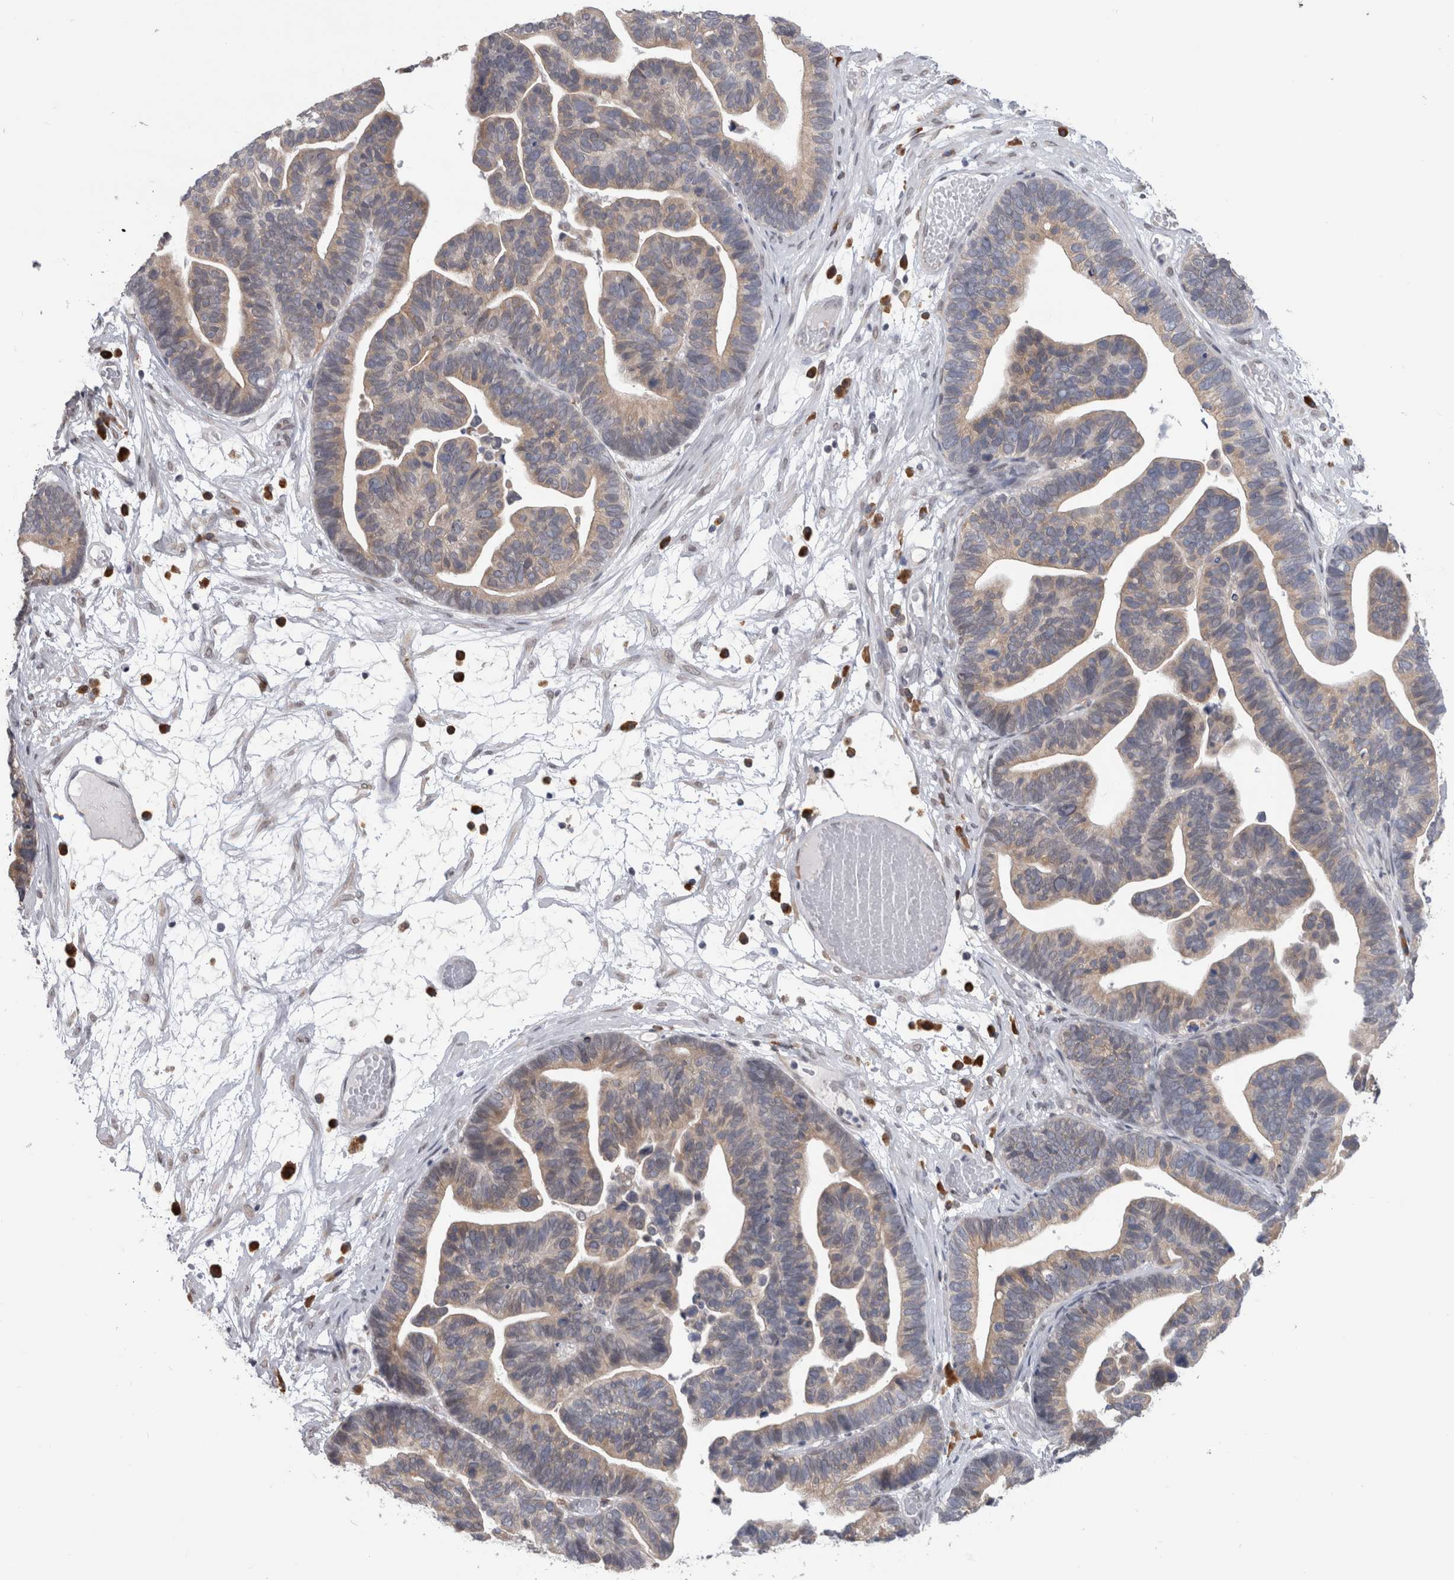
{"staining": {"intensity": "weak", "quantity": ">75%", "location": "cytoplasmic/membranous"}, "tissue": "ovarian cancer", "cell_type": "Tumor cells", "image_type": "cancer", "snomed": [{"axis": "morphology", "description": "Cystadenocarcinoma, serous, NOS"}, {"axis": "topography", "description": "Ovary"}], "caption": "The immunohistochemical stain labels weak cytoplasmic/membranous staining in tumor cells of ovarian cancer tissue. Ihc stains the protein in brown and the nuclei are stained blue.", "gene": "TMEM242", "patient": {"sex": "female", "age": 56}}